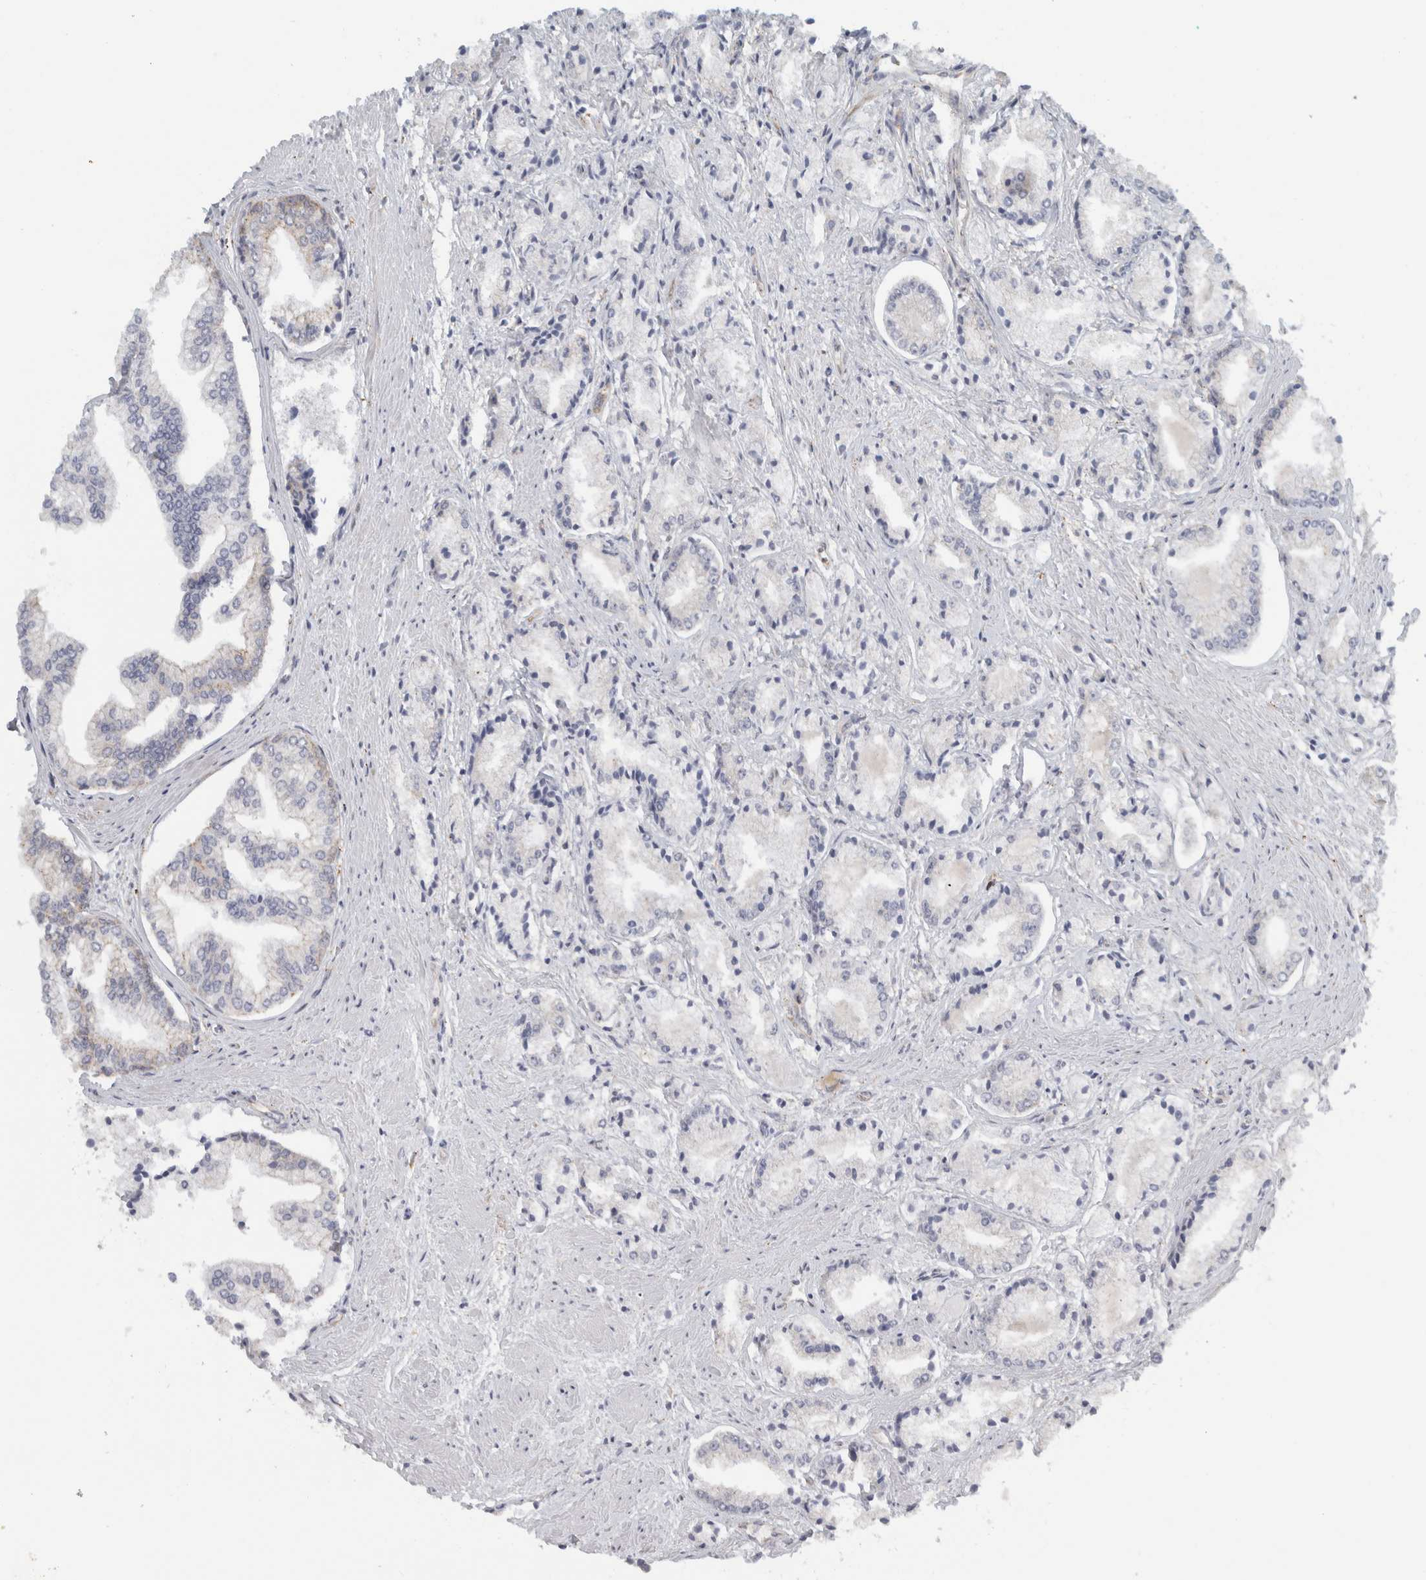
{"staining": {"intensity": "negative", "quantity": "none", "location": "none"}, "tissue": "prostate cancer", "cell_type": "Tumor cells", "image_type": "cancer", "snomed": [{"axis": "morphology", "description": "Adenocarcinoma, Low grade"}, {"axis": "topography", "description": "Prostate"}], "caption": "Immunohistochemistry of human prostate cancer (adenocarcinoma (low-grade)) shows no staining in tumor cells.", "gene": "B3GNT3", "patient": {"sex": "male", "age": 52}}